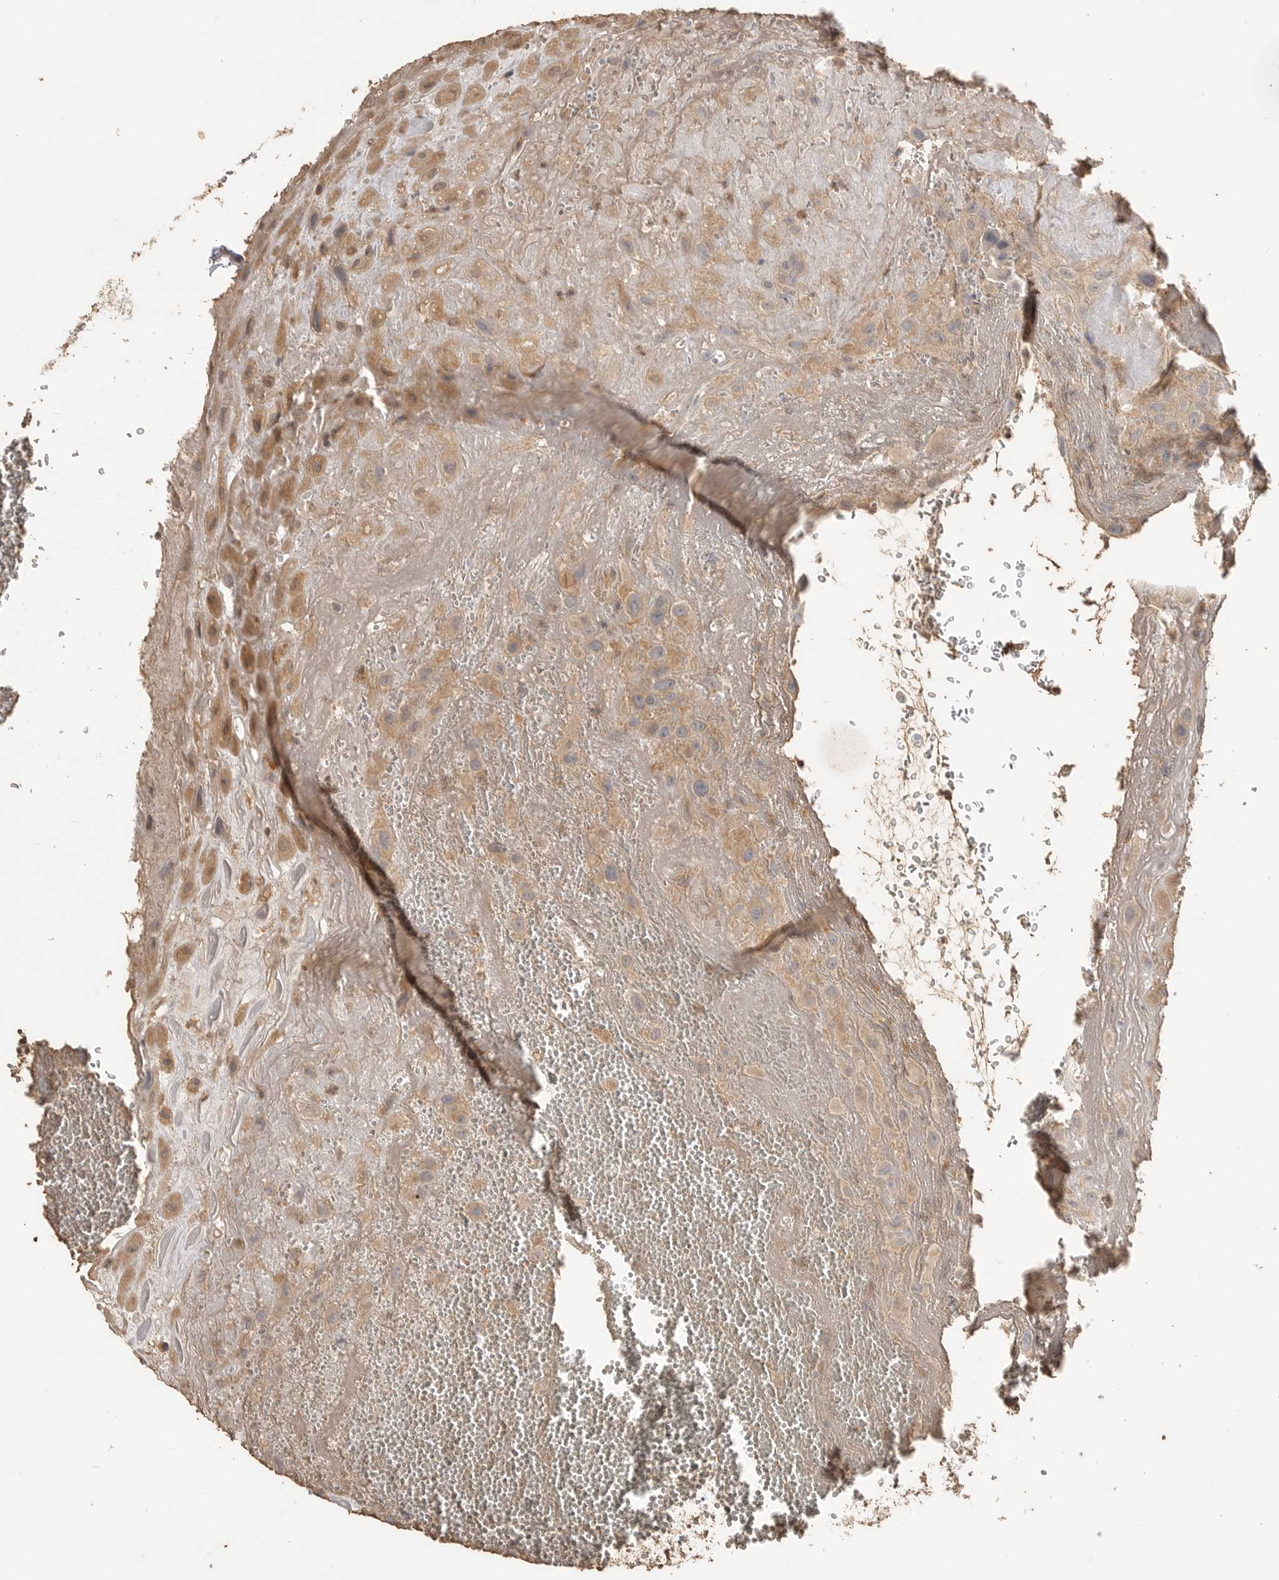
{"staining": {"intensity": "weak", "quantity": "<25%", "location": "cytoplasmic/membranous"}, "tissue": "placenta", "cell_type": "Decidual cells", "image_type": "normal", "snomed": [{"axis": "morphology", "description": "Normal tissue, NOS"}, {"axis": "topography", "description": "Placenta"}], "caption": "Immunohistochemical staining of normal placenta exhibits no significant positivity in decidual cells.", "gene": "MAP2K1", "patient": {"sex": "female", "age": 35}}